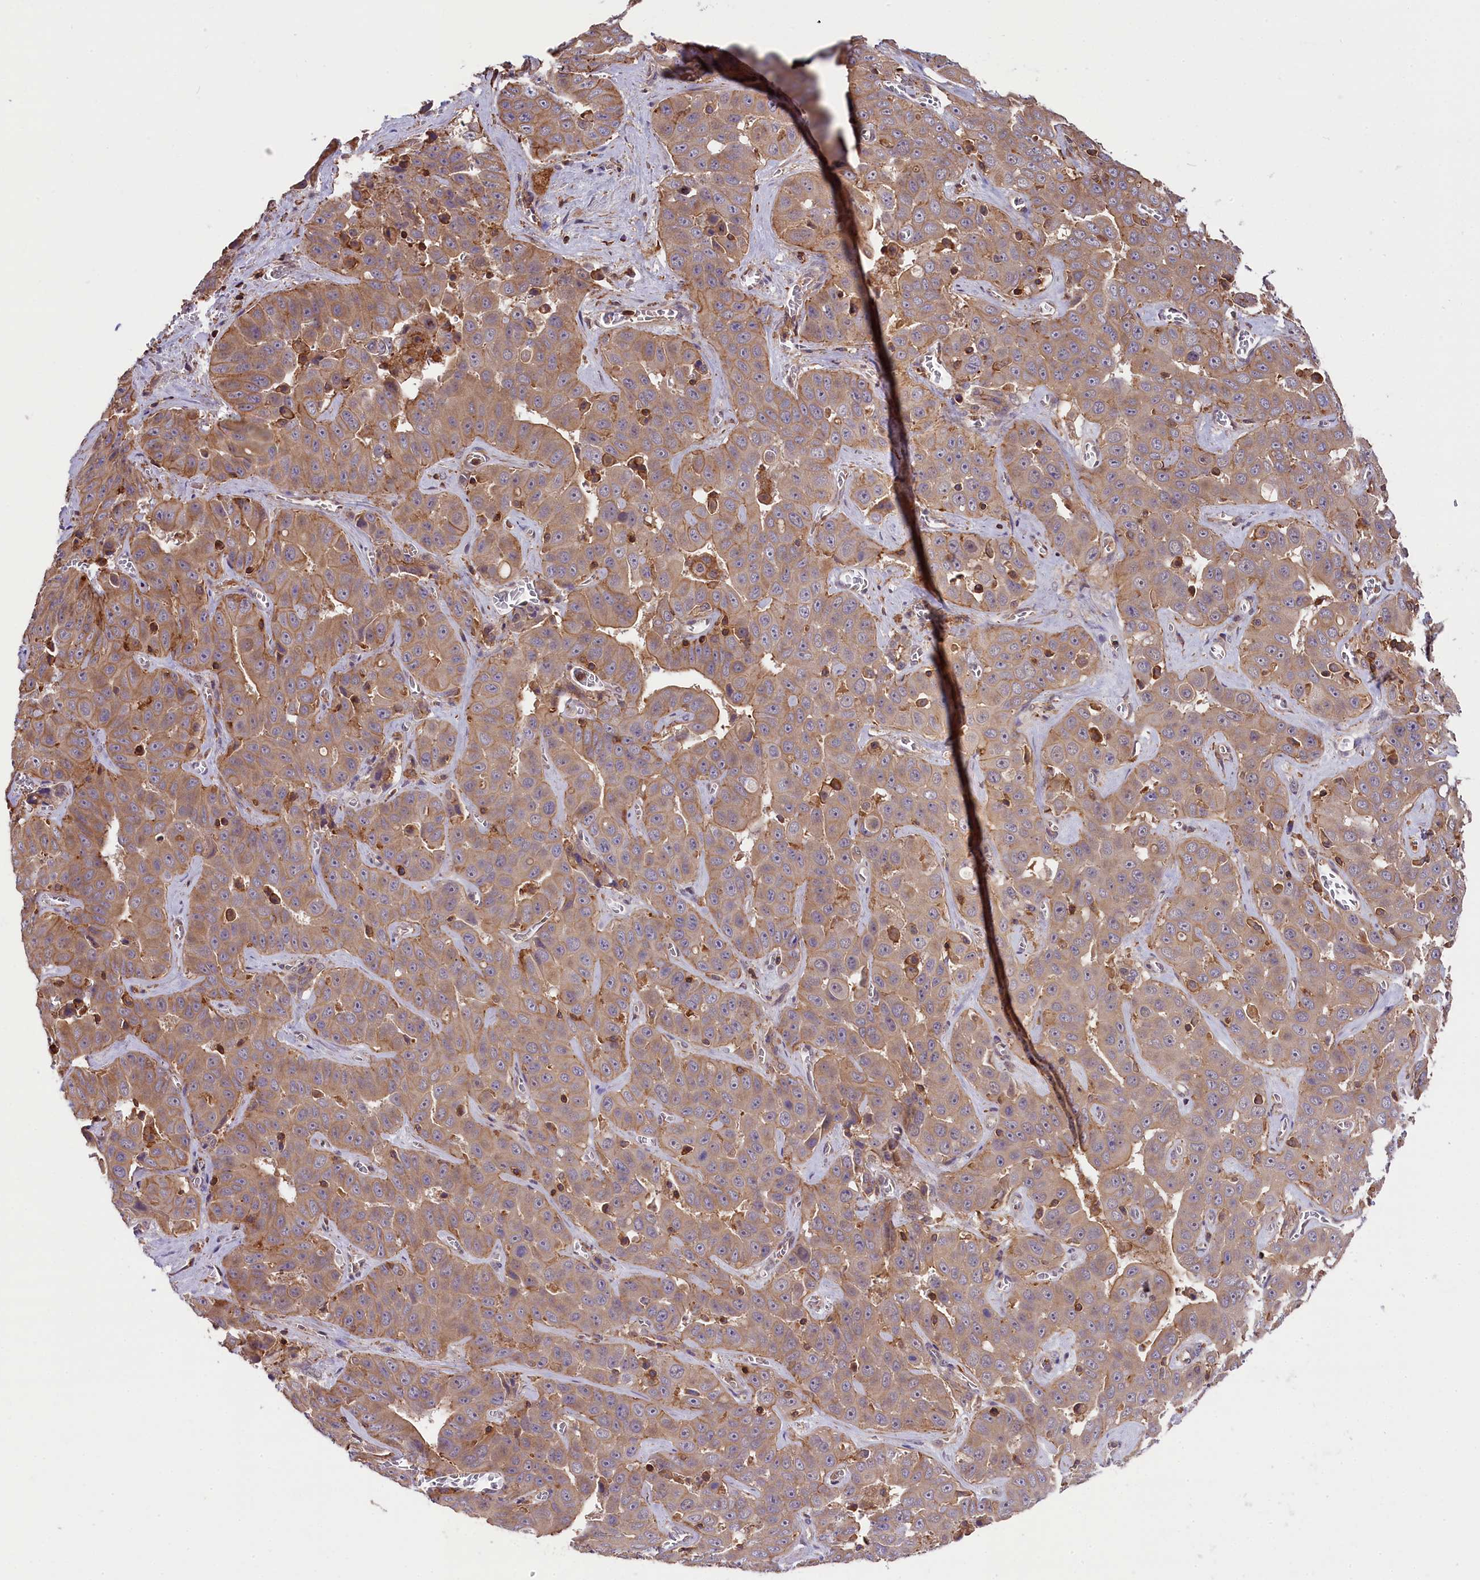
{"staining": {"intensity": "weak", "quantity": "25%-75%", "location": "cytoplasmic/membranous"}, "tissue": "liver cancer", "cell_type": "Tumor cells", "image_type": "cancer", "snomed": [{"axis": "morphology", "description": "Cholangiocarcinoma"}, {"axis": "topography", "description": "Liver"}], "caption": "IHC of liver cholangiocarcinoma exhibits low levels of weak cytoplasmic/membranous positivity in approximately 25%-75% of tumor cells. The staining was performed using DAB to visualize the protein expression in brown, while the nuclei were stained in blue with hematoxylin (Magnification: 20x).", "gene": "SKIDA1", "patient": {"sex": "female", "age": 52}}